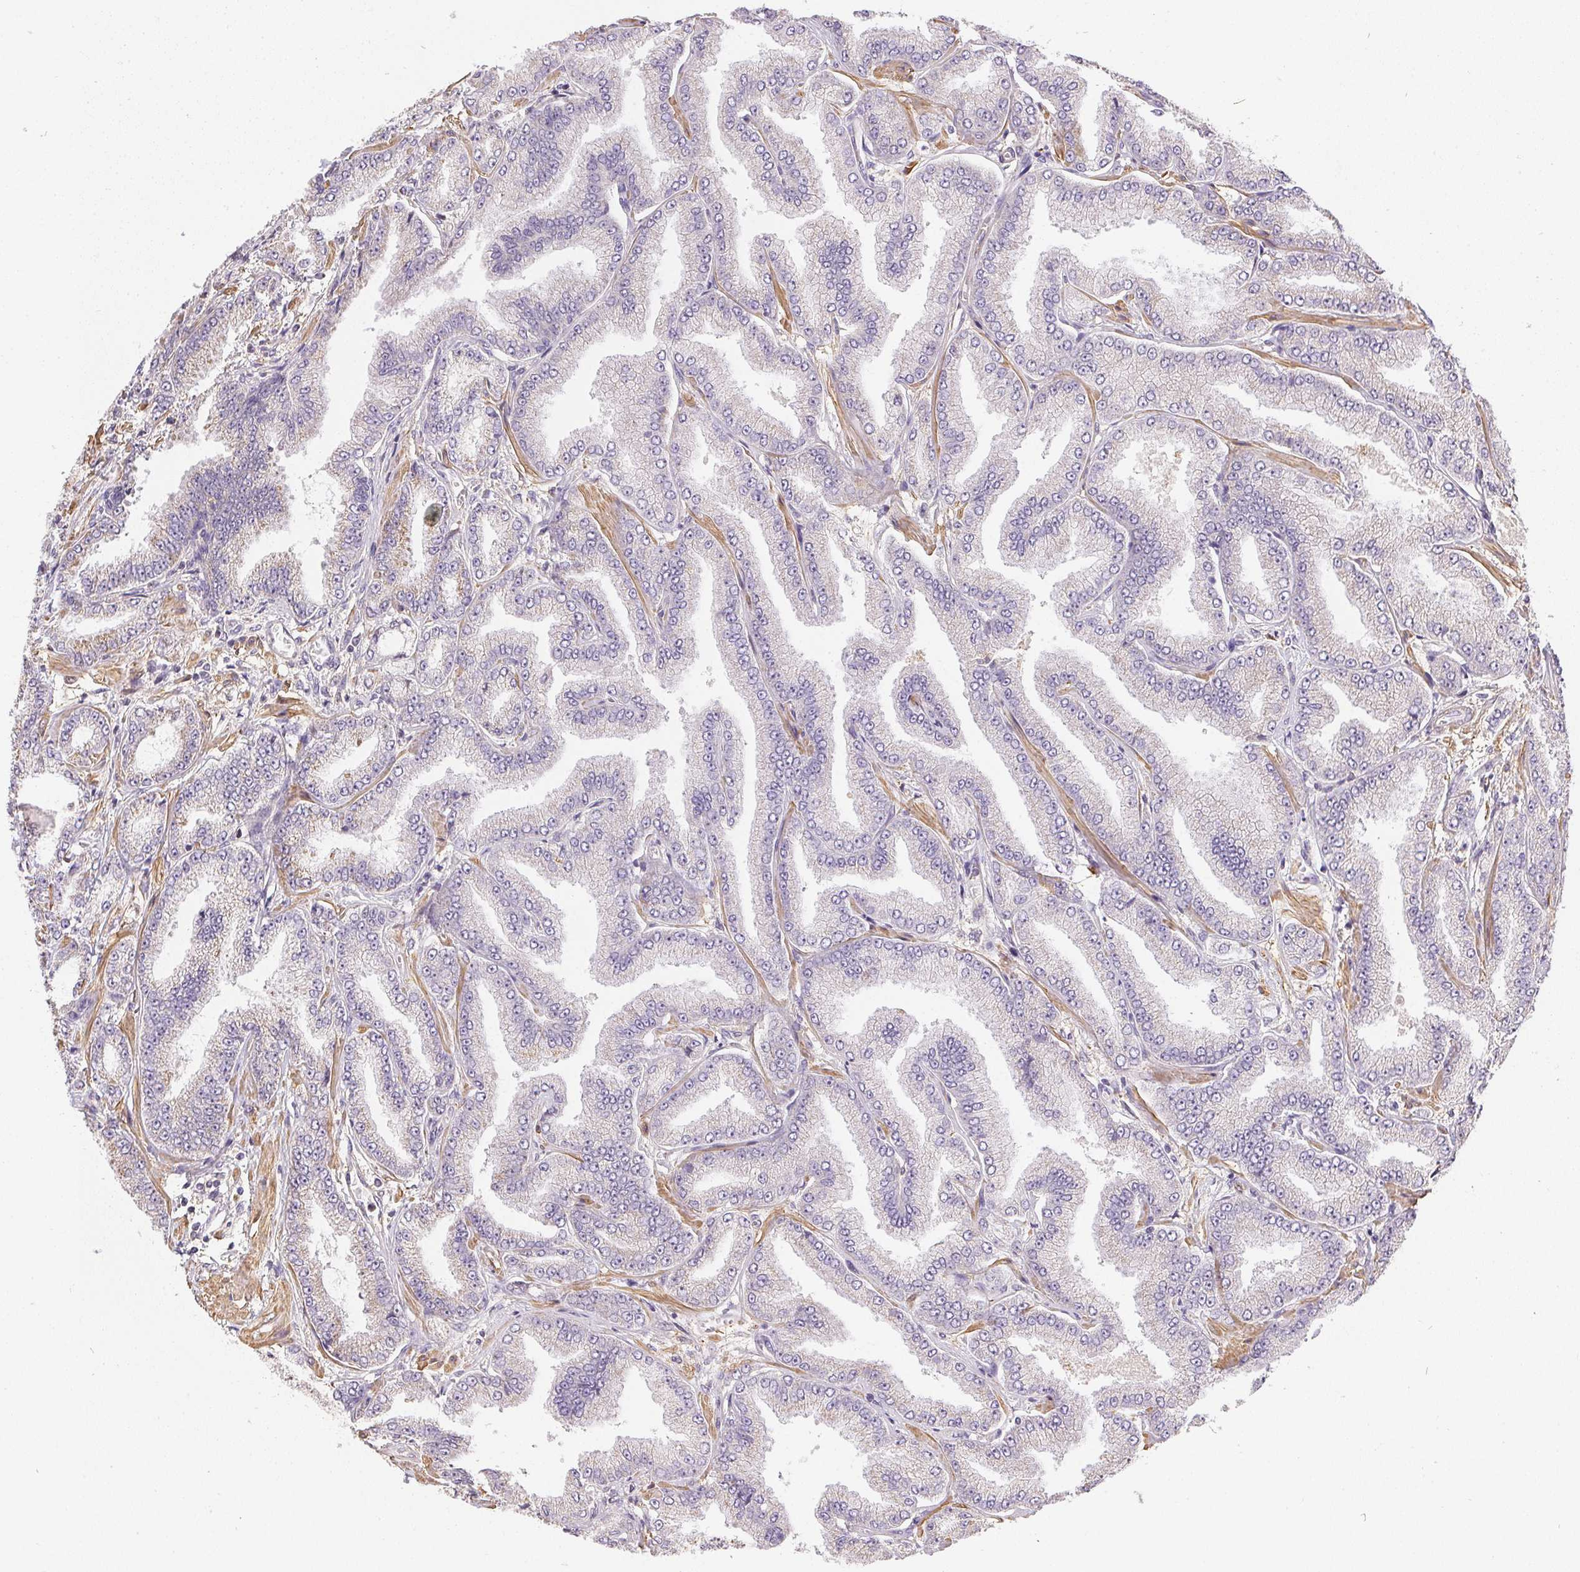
{"staining": {"intensity": "negative", "quantity": "none", "location": "none"}, "tissue": "prostate cancer", "cell_type": "Tumor cells", "image_type": "cancer", "snomed": [{"axis": "morphology", "description": "Adenocarcinoma, Low grade"}, {"axis": "topography", "description": "Prostate"}], "caption": "High power microscopy photomicrograph of an immunohistochemistry (IHC) image of prostate cancer (low-grade adenocarcinoma), revealing no significant expression in tumor cells.", "gene": "REV3L", "patient": {"sex": "male", "age": 55}}